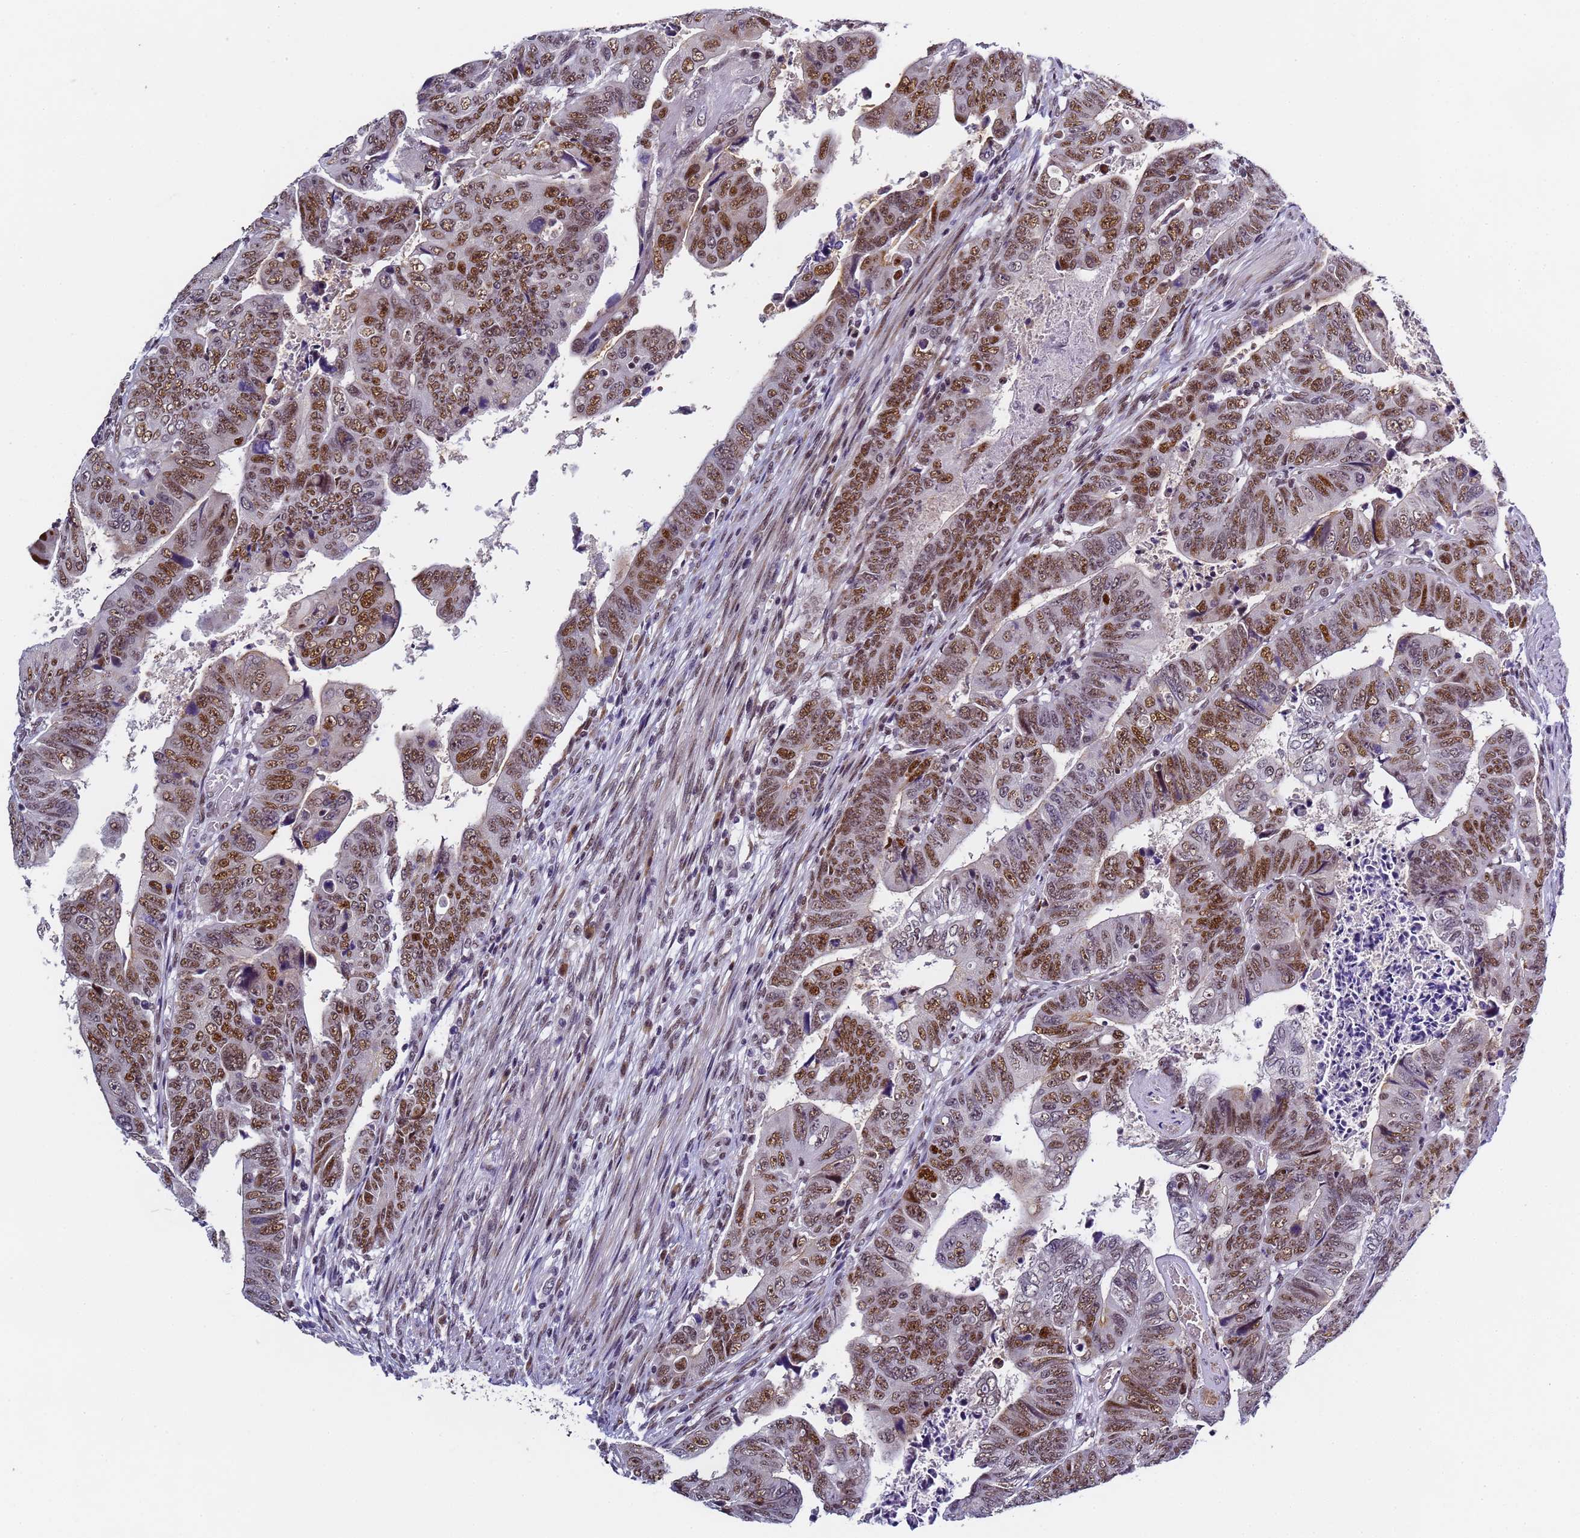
{"staining": {"intensity": "moderate", "quantity": ">75%", "location": "nuclear"}, "tissue": "colorectal cancer", "cell_type": "Tumor cells", "image_type": "cancer", "snomed": [{"axis": "morphology", "description": "Normal tissue, NOS"}, {"axis": "morphology", "description": "Adenocarcinoma, NOS"}, {"axis": "topography", "description": "Rectum"}], "caption": "Human colorectal adenocarcinoma stained with a brown dye shows moderate nuclear positive positivity in about >75% of tumor cells.", "gene": "FNBP4", "patient": {"sex": "female", "age": 65}}